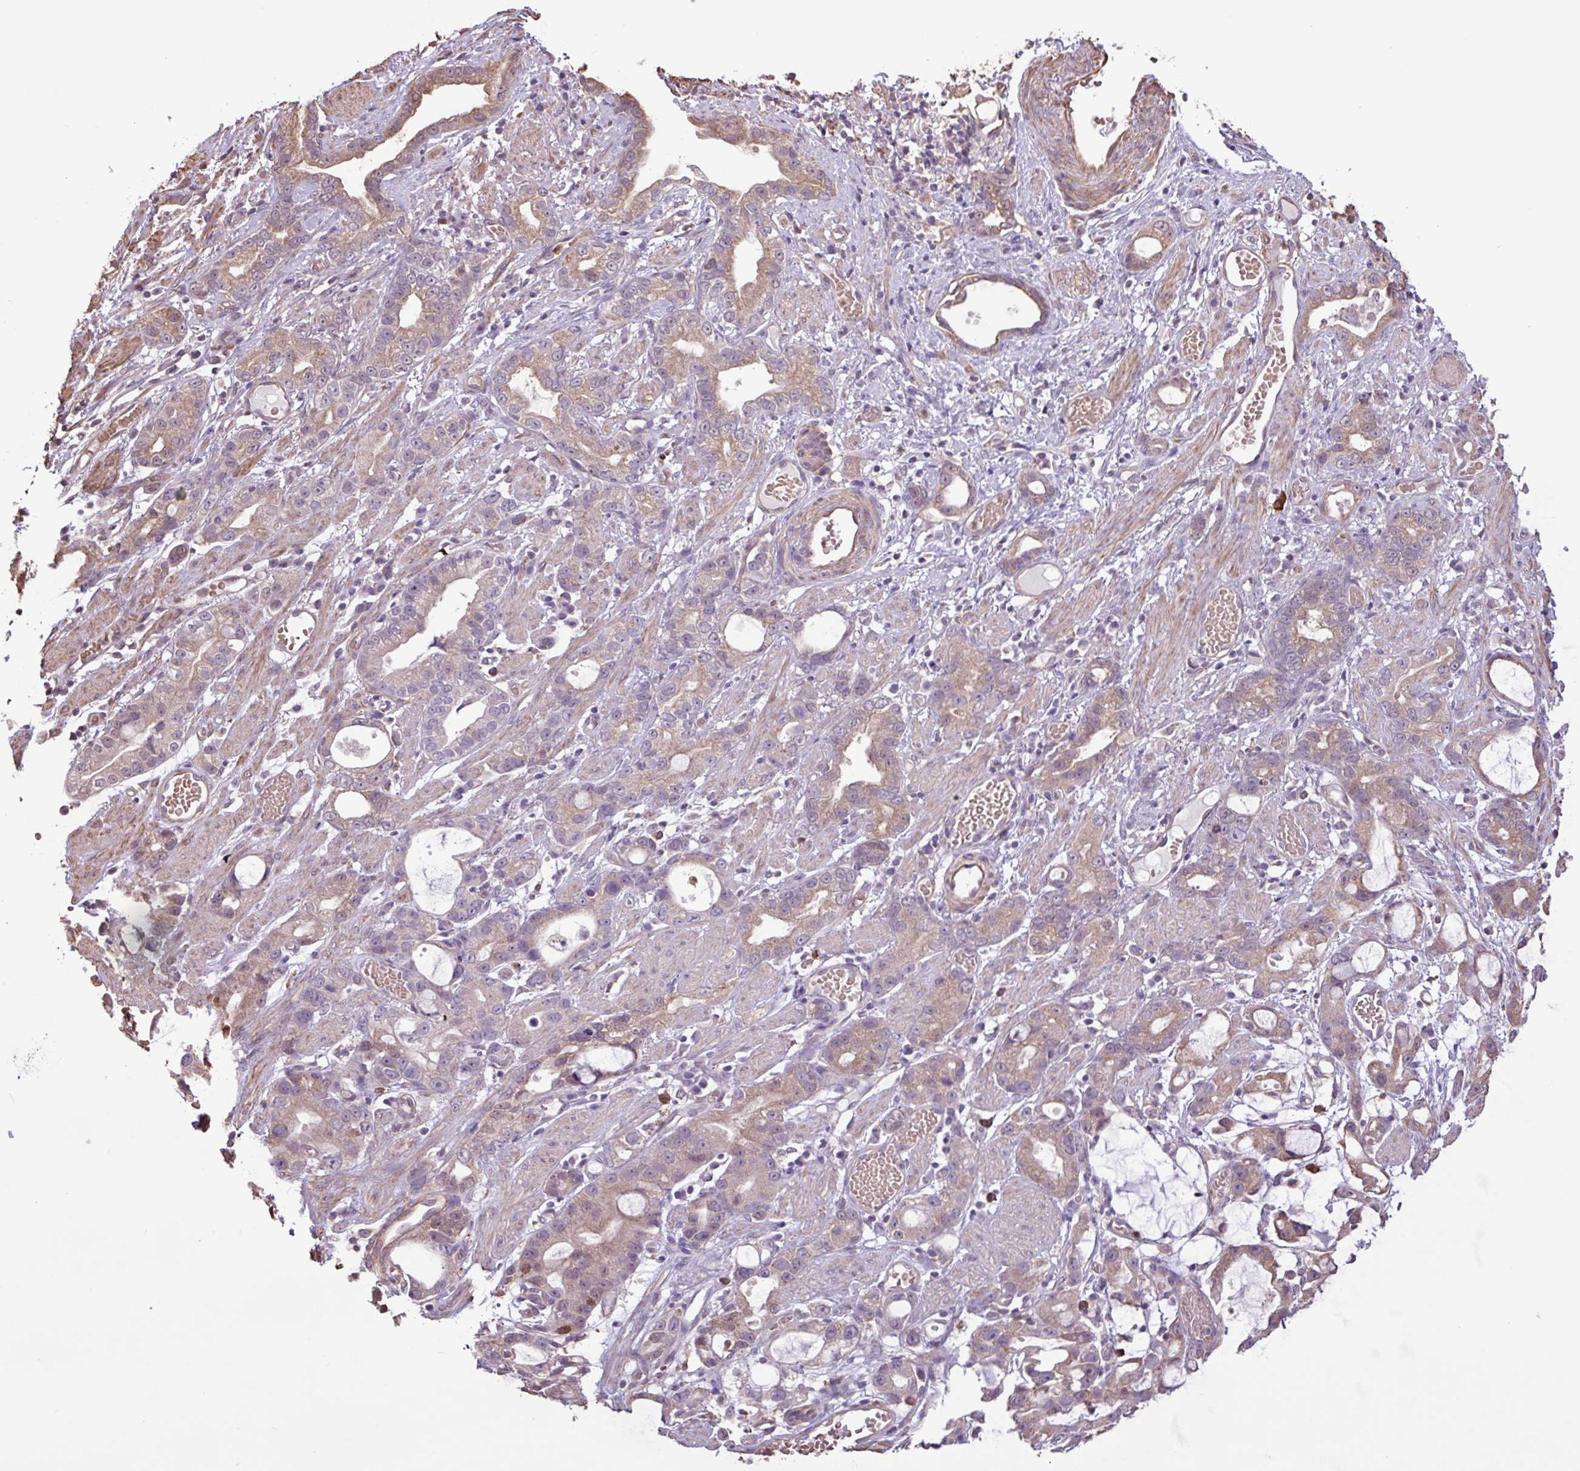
{"staining": {"intensity": "weak", "quantity": ">75%", "location": "cytoplasmic/membranous"}, "tissue": "stomach cancer", "cell_type": "Tumor cells", "image_type": "cancer", "snomed": [{"axis": "morphology", "description": "Adenocarcinoma, NOS"}, {"axis": "topography", "description": "Stomach"}], "caption": "Protein staining of stomach cancer tissue exhibits weak cytoplasmic/membranous expression in about >75% of tumor cells. The staining was performed using DAB (3,3'-diaminobenzidine) to visualize the protein expression in brown, while the nuclei were stained in blue with hematoxylin (Magnification: 20x).", "gene": "CHST11", "patient": {"sex": "male", "age": 55}}